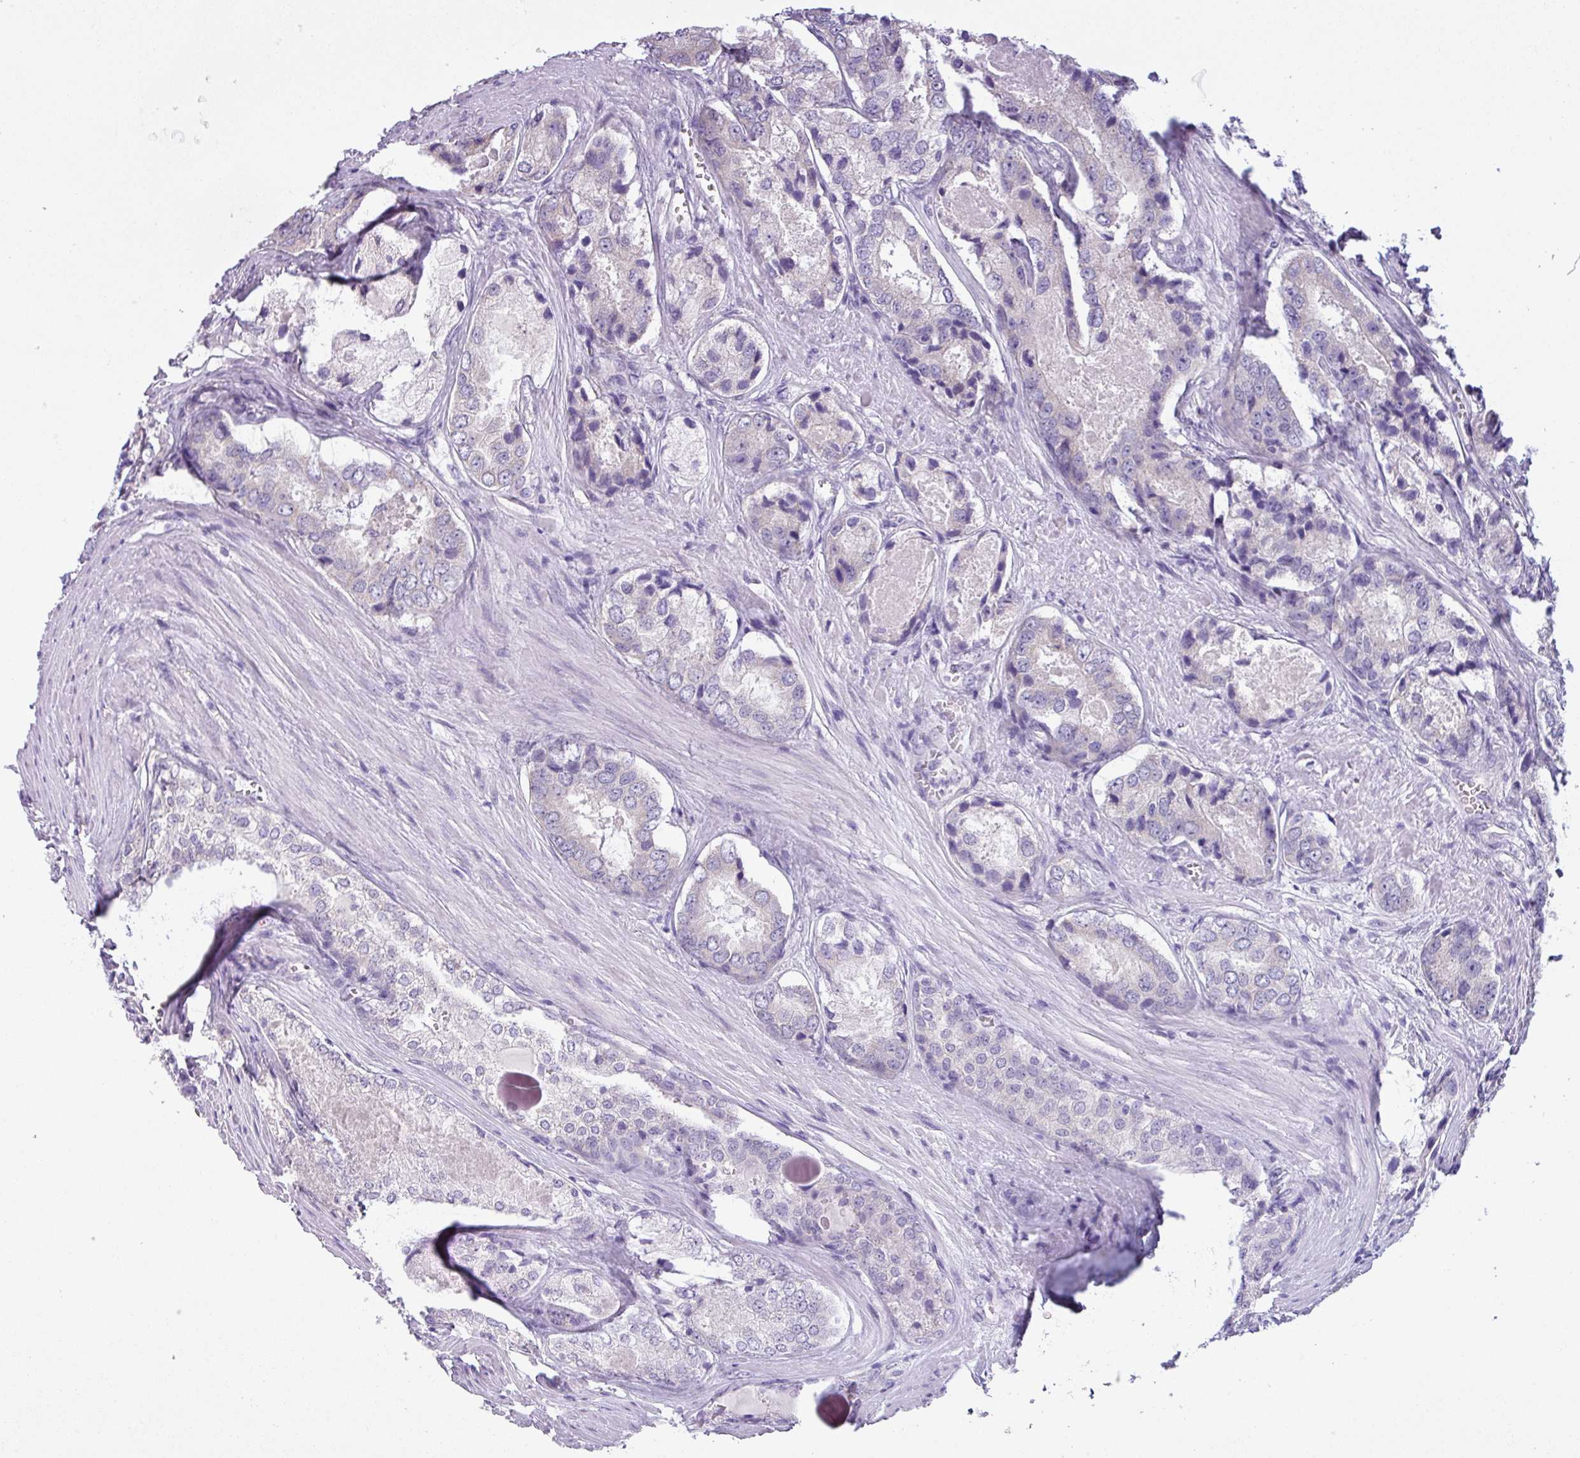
{"staining": {"intensity": "negative", "quantity": "none", "location": "none"}, "tissue": "prostate cancer", "cell_type": "Tumor cells", "image_type": "cancer", "snomed": [{"axis": "morphology", "description": "Adenocarcinoma, Low grade"}, {"axis": "topography", "description": "Prostate"}], "caption": "Tumor cells are negative for brown protein staining in prostate cancer.", "gene": "C20orf27", "patient": {"sex": "male", "age": 68}}